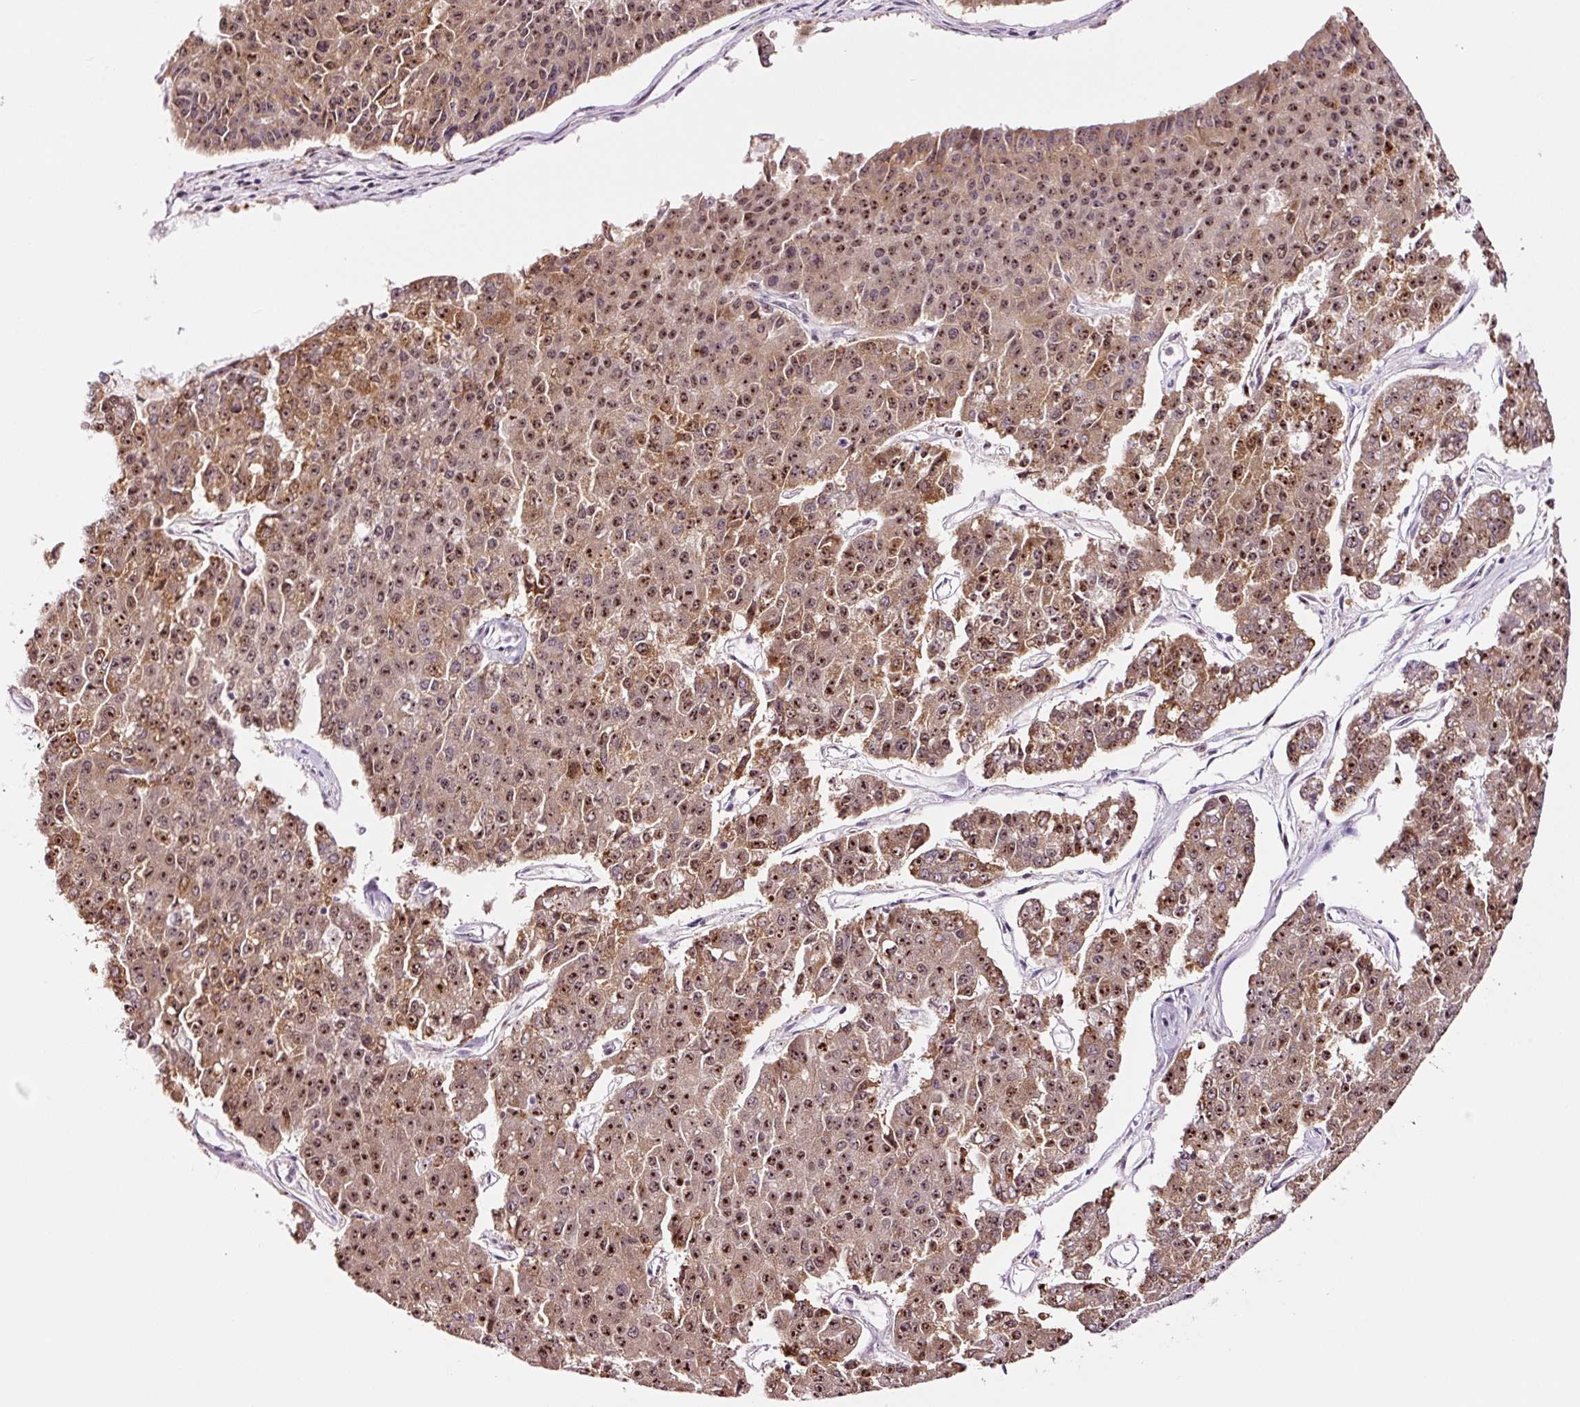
{"staining": {"intensity": "strong", "quantity": ">75%", "location": "cytoplasmic/membranous,nuclear"}, "tissue": "pancreatic cancer", "cell_type": "Tumor cells", "image_type": "cancer", "snomed": [{"axis": "morphology", "description": "Adenocarcinoma, NOS"}, {"axis": "topography", "description": "Pancreas"}], "caption": "Adenocarcinoma (pancreatic) stained with immunohistochemistry (IHC) shows strong cytoplasmic/membranous and nuclear expression in approximately >75% of tumor cells.", "gene": "GNL3", "patient": {"sex": "male", "age": 50}}